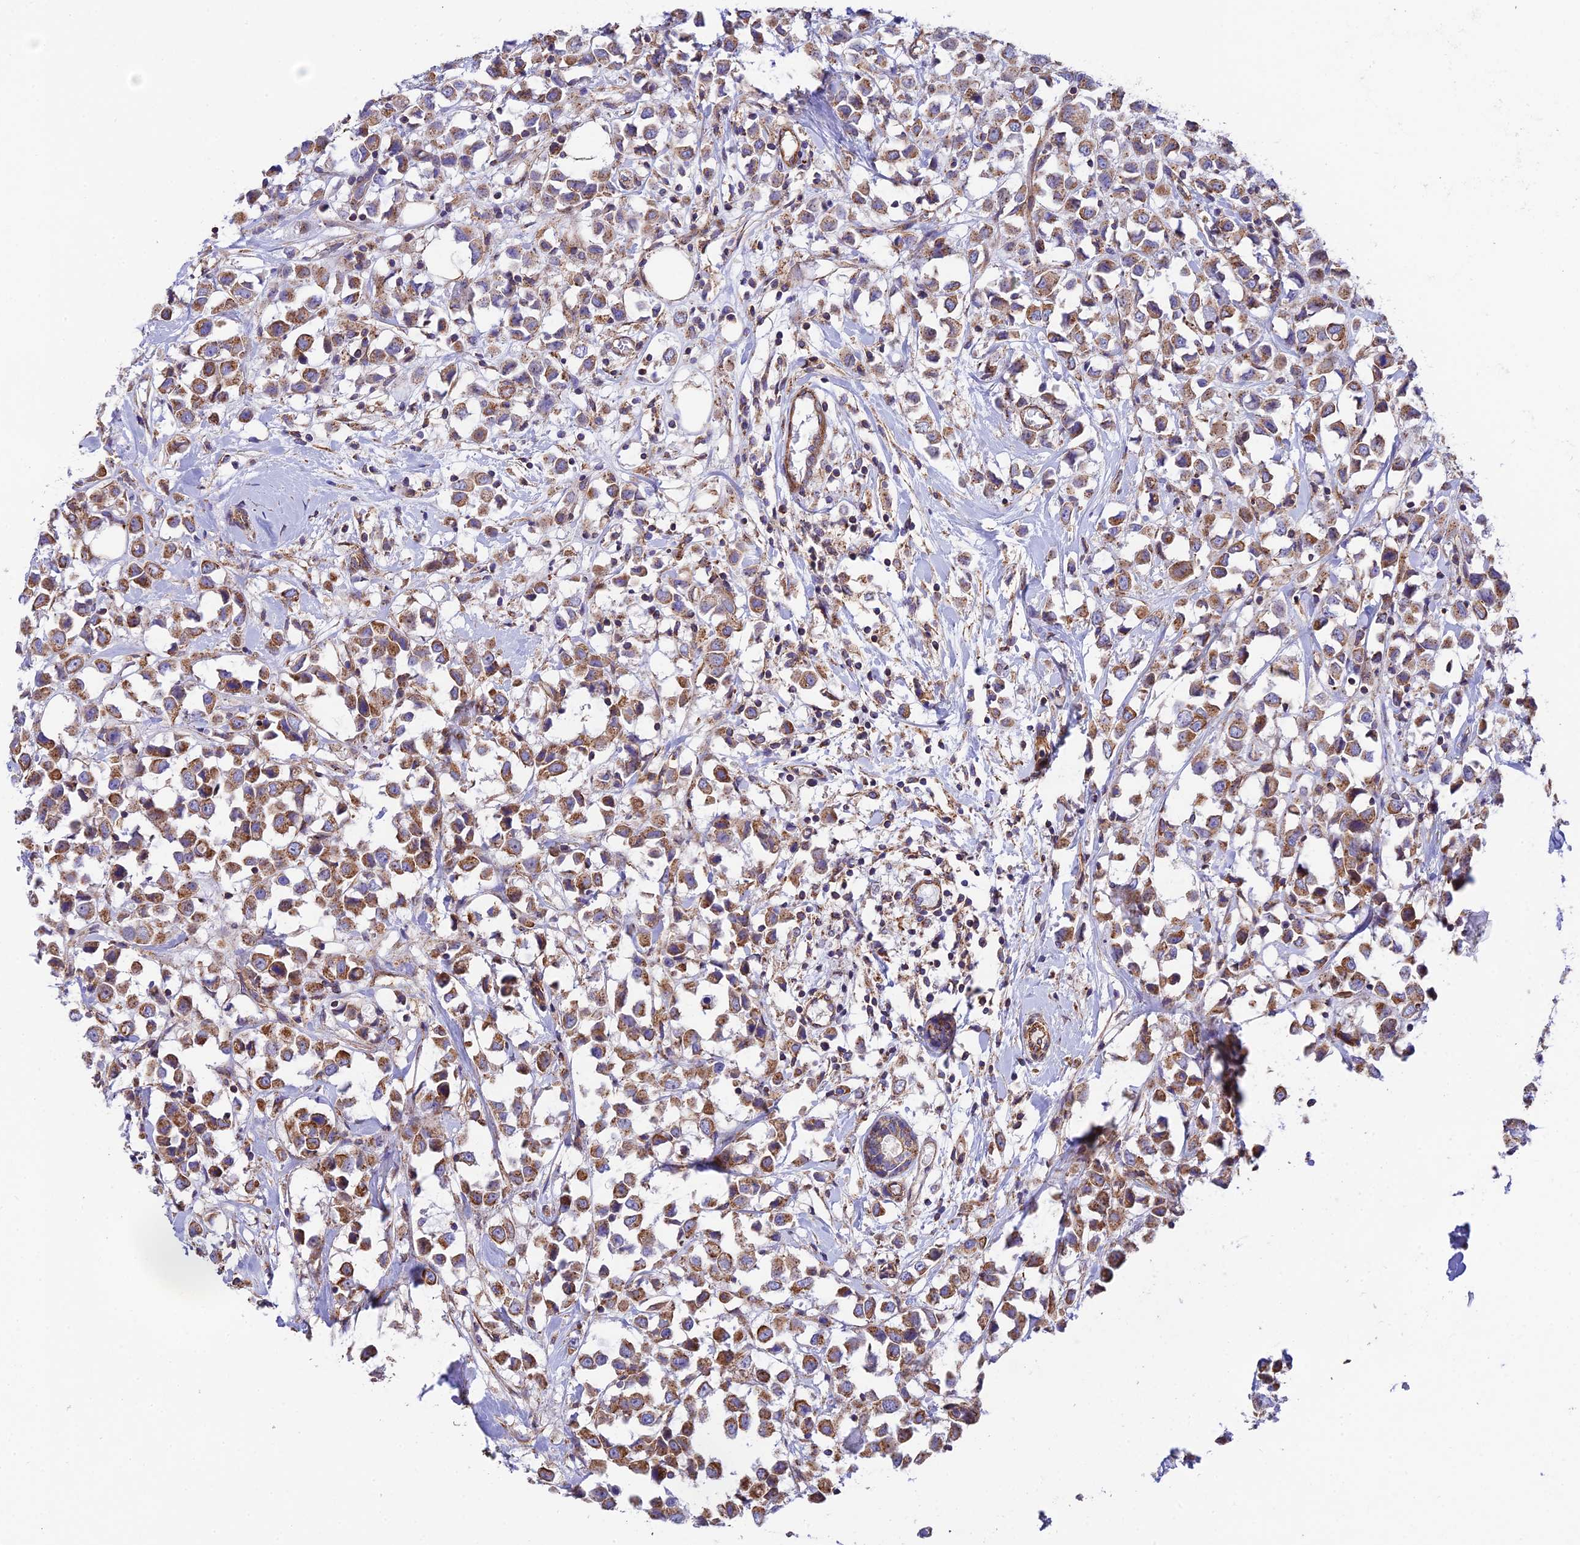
{"staining": {"intensity": "moderate", "quantity": ">75%", "location": "cytoplasmic/membranous"}, "tissue": "breast cancer", "cell_type": "Tumor cells", "image_type": "cancer", "snomed": [{"axis": "morphology", "description": "Duct carcinoma"}, {"axis": "topography", "description": "Breast"}], "caption": "High-power microscopy captured an IHC micrograph of breast cancer, revealing moderate cytoplasmic/membranous staining in about >75% of tumor cells.", "gene": "QRFP", "patient": {"sex": "female", "age": 61}}